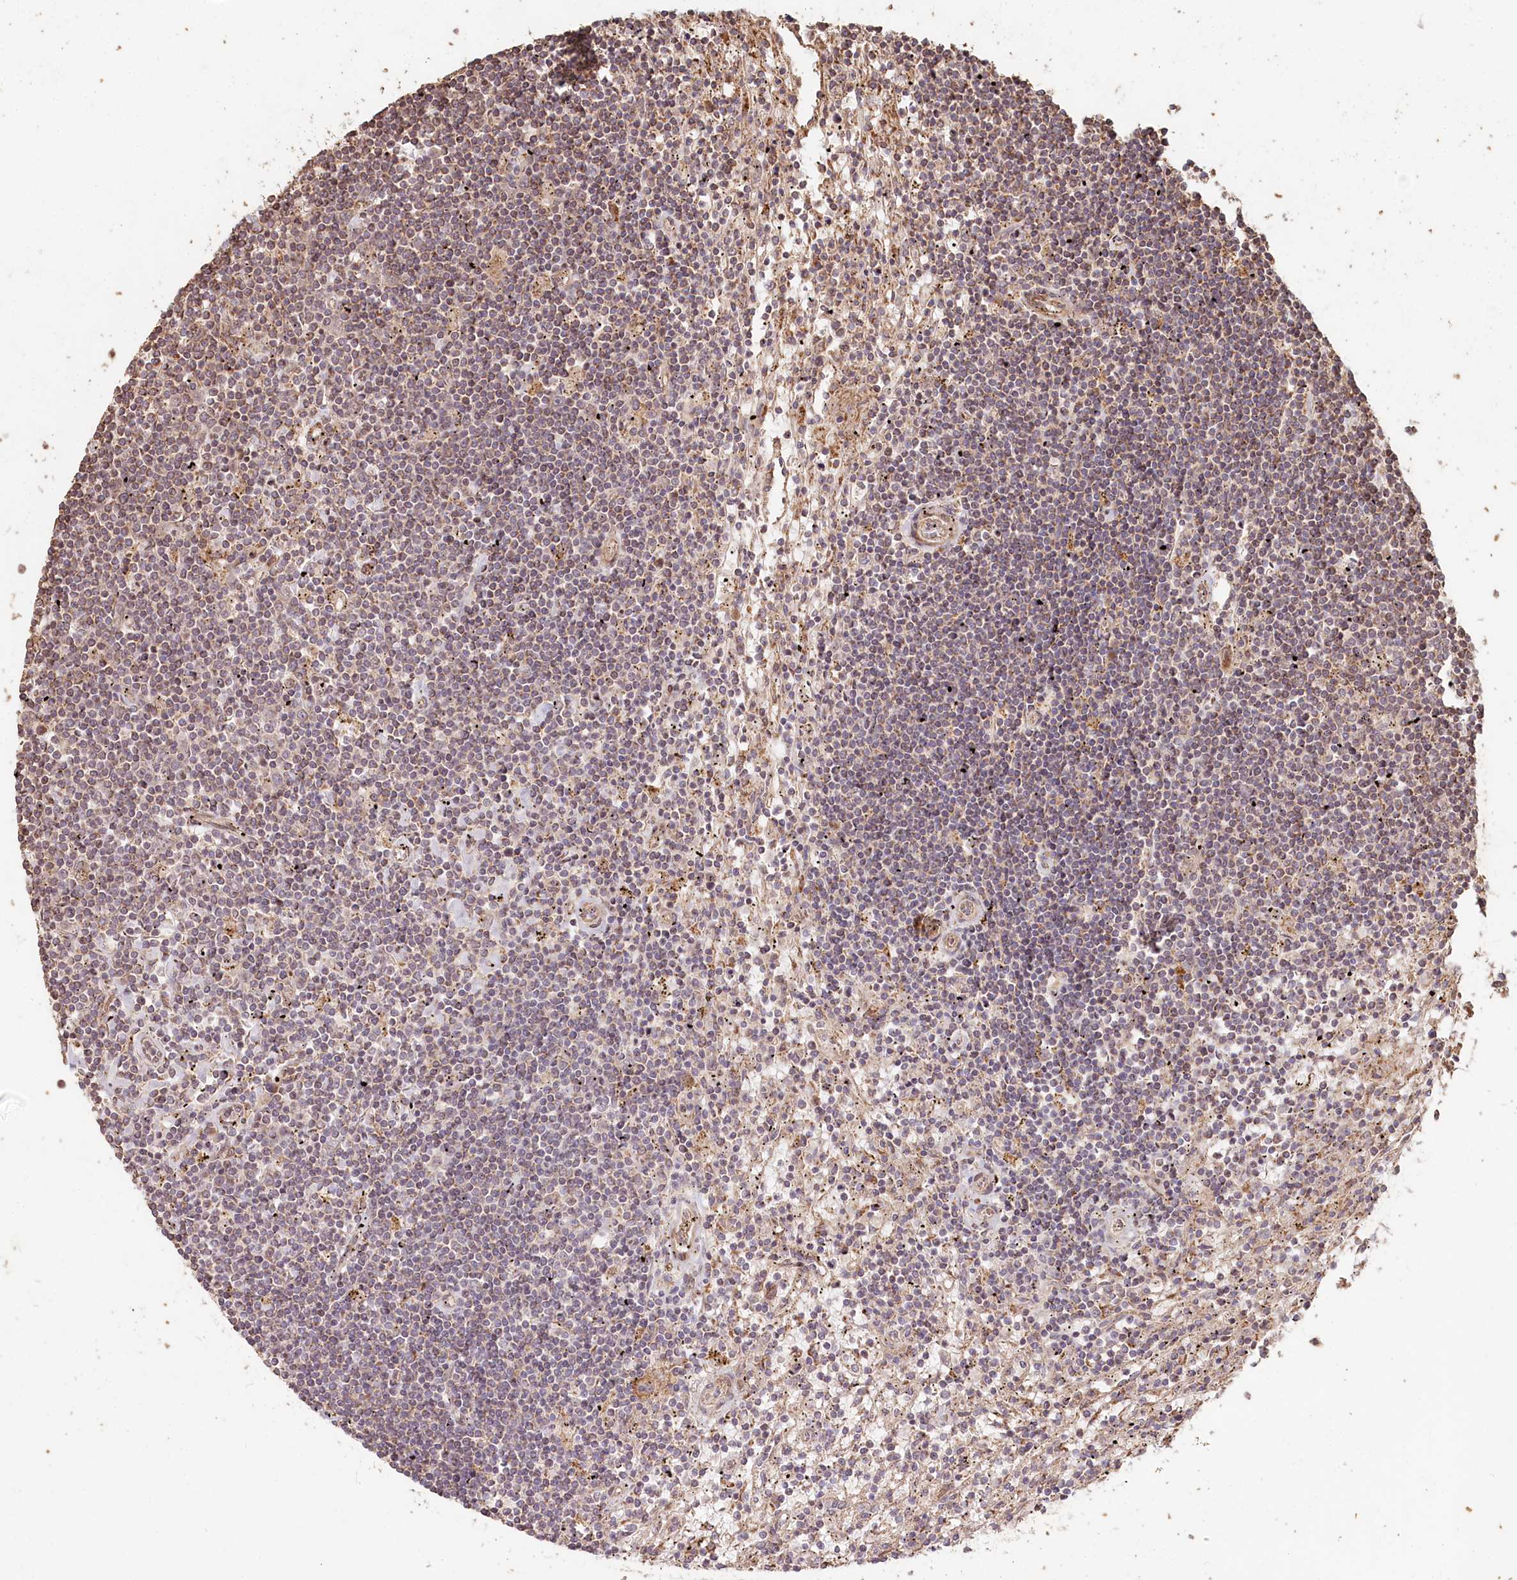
{"staining": {"intensity": "weak", "quantity": "25%-75%", "location": "cytoplasmic/membranous"}, "tissue": "lymphoma", "cell_type": "Tumor cells", "image_type": "cancer", "snomed": [{"axis": "morphology", "description": "Malignant lymphoma, non-Hodgkin's type, Low grade"}, {"axis": "topography", "description": "Spleen"}], "caption": "Malignant lymphoma, non-Hodgkin's type (low-grade) stained with DAB immunohistochemistry (IHC) displays low levels of weak cytoplasmic/membranous staining in about 25%-75% of tumor cells.", "gene": "HAL", "patient": {"sex": "male", "age": 76}}